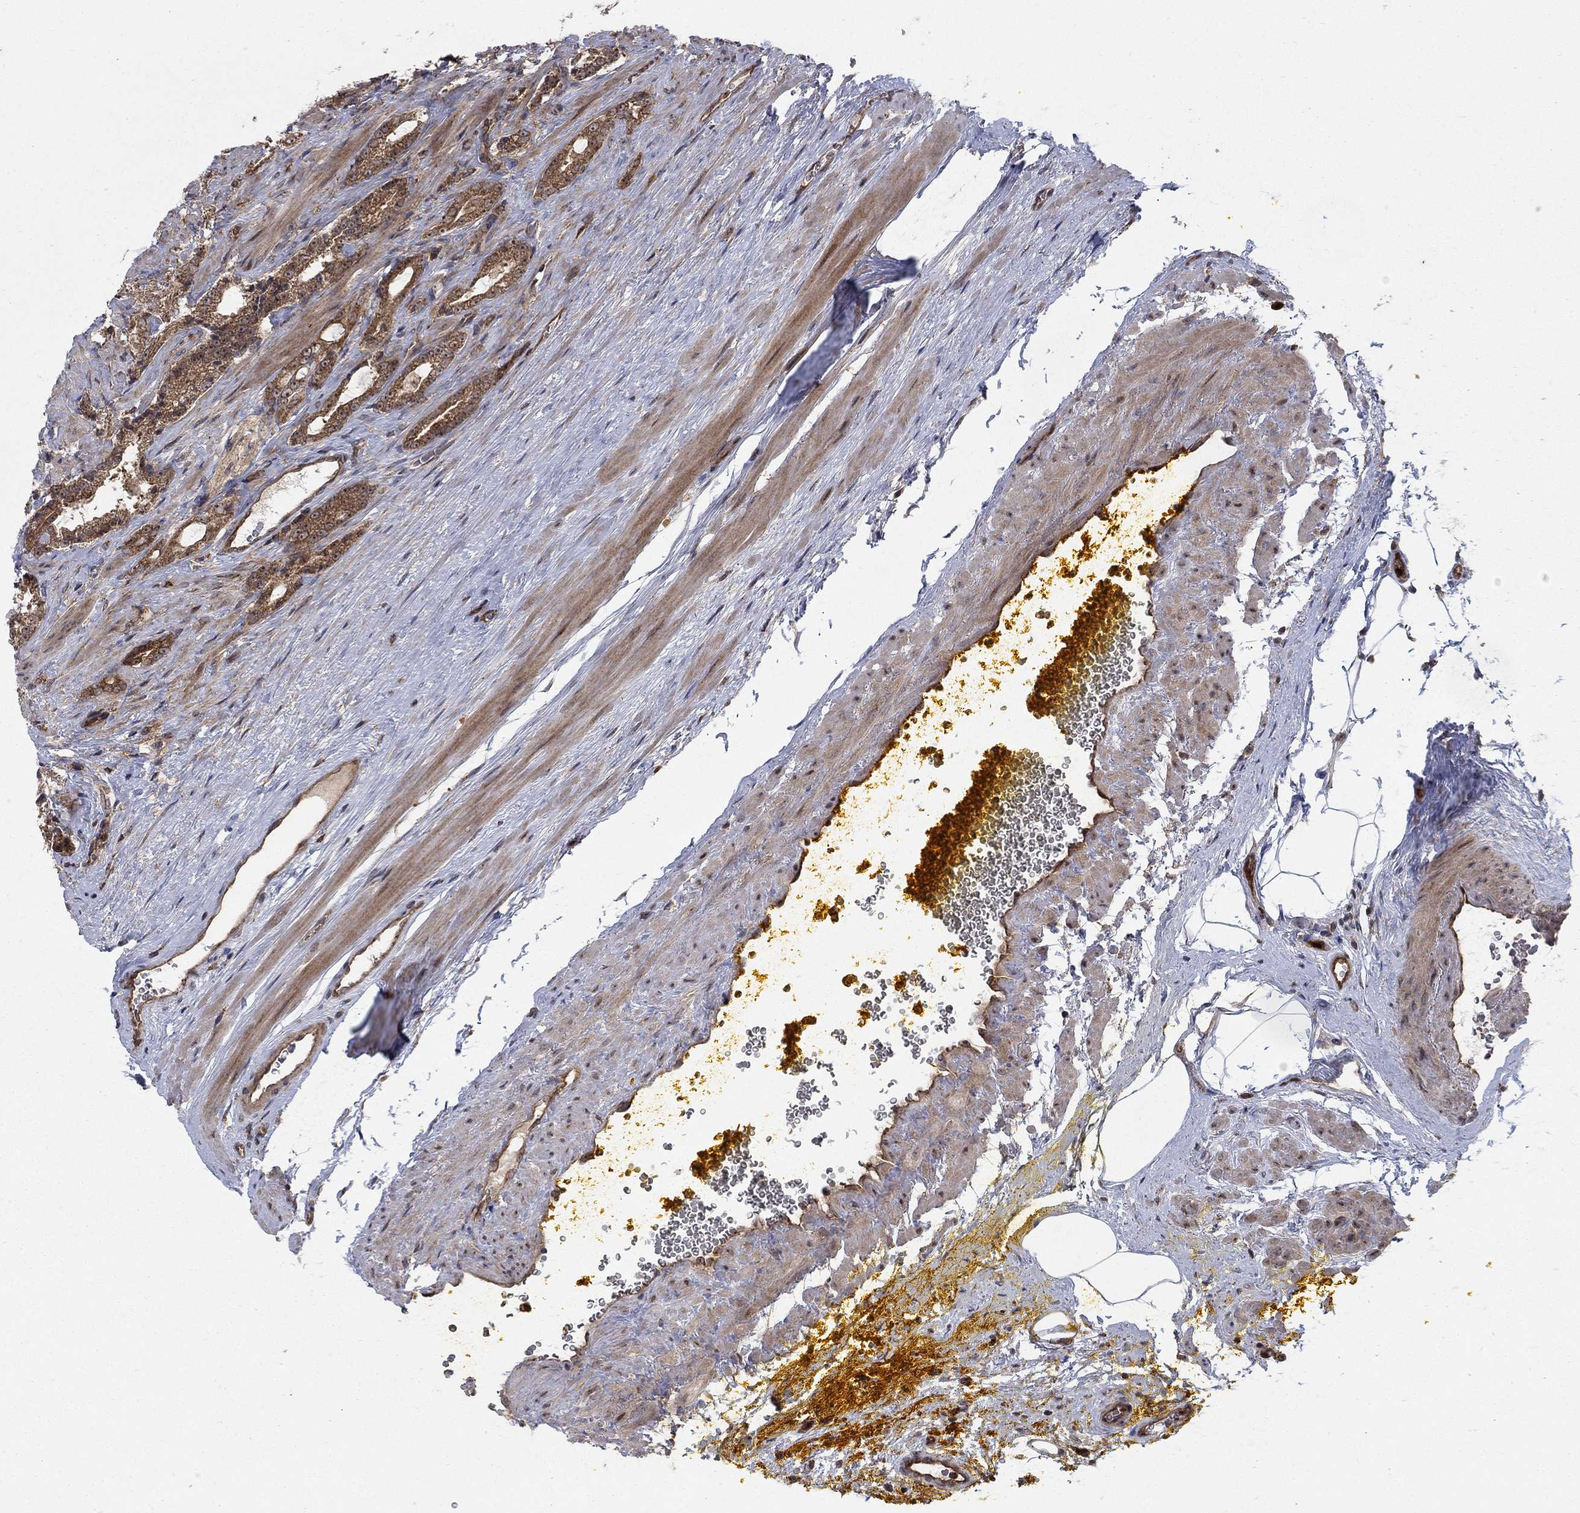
{"staining": {"intensity": "strong", "quantity": ">75%", "location": "cytoplasmic/membranous"}, "tissue": "prostate cancer", "cell_type": "Tumor cells", "image_type": "cancer", "snomed": [{"axis": "morphology", "description": "Adenocarcinoma, NOS"}, {"axis": "topography", "description": "Prostate"}], "caption": "Immunohistochemistry (IHC) image of neoplastic tissue: human prostate cancer (adenocarcinoma) stained using immunohistochemistry (IHC) displays high levels of strong protein expression localized specifically in the cytoplasmic/membranous of tumor cells, appearing as a cytoplasmic/membranous brown color.", "gene": "IFI35", "patient": {"sex": "male", "age": 67}}